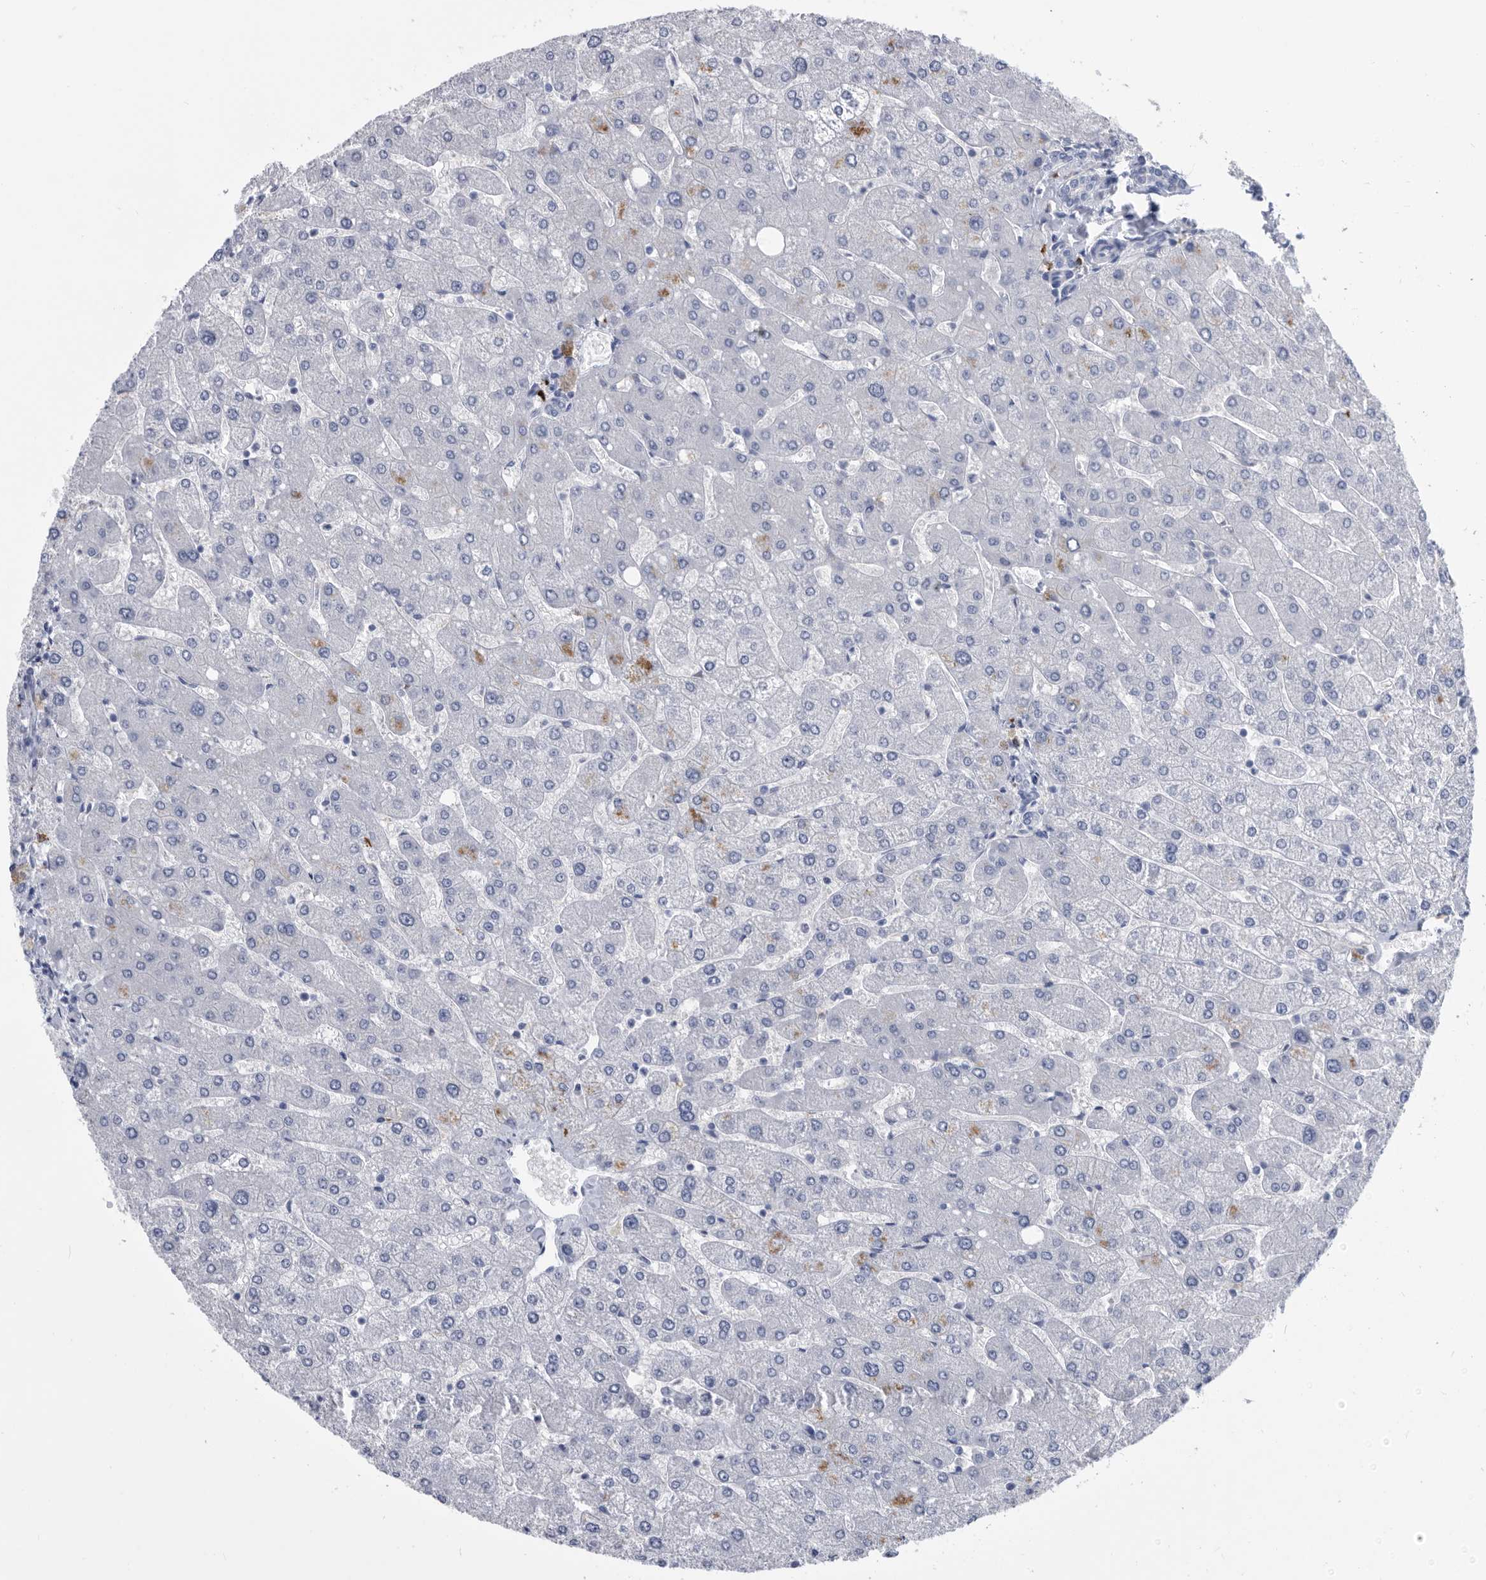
{"staining": {"intensity": "negative", "quantity": "none", "location": "none"}, "tissue": "liver", "cell_type": "Cholangiocytes", "image_type": "normal", "snomed": [{"axis": "morphology", "description": "Normal tissue, NOS"}, {"axis": "topography", "description": "Liver"}], "caption": "This histopathology image is of unremarkable liver stained with IHC to label a protein in brown with the nuclei are counter-stained blue. There is no positivity in cholangiocytes.", "gene": "BTBD6", "patient": {"sex": "male", "age": 55}}